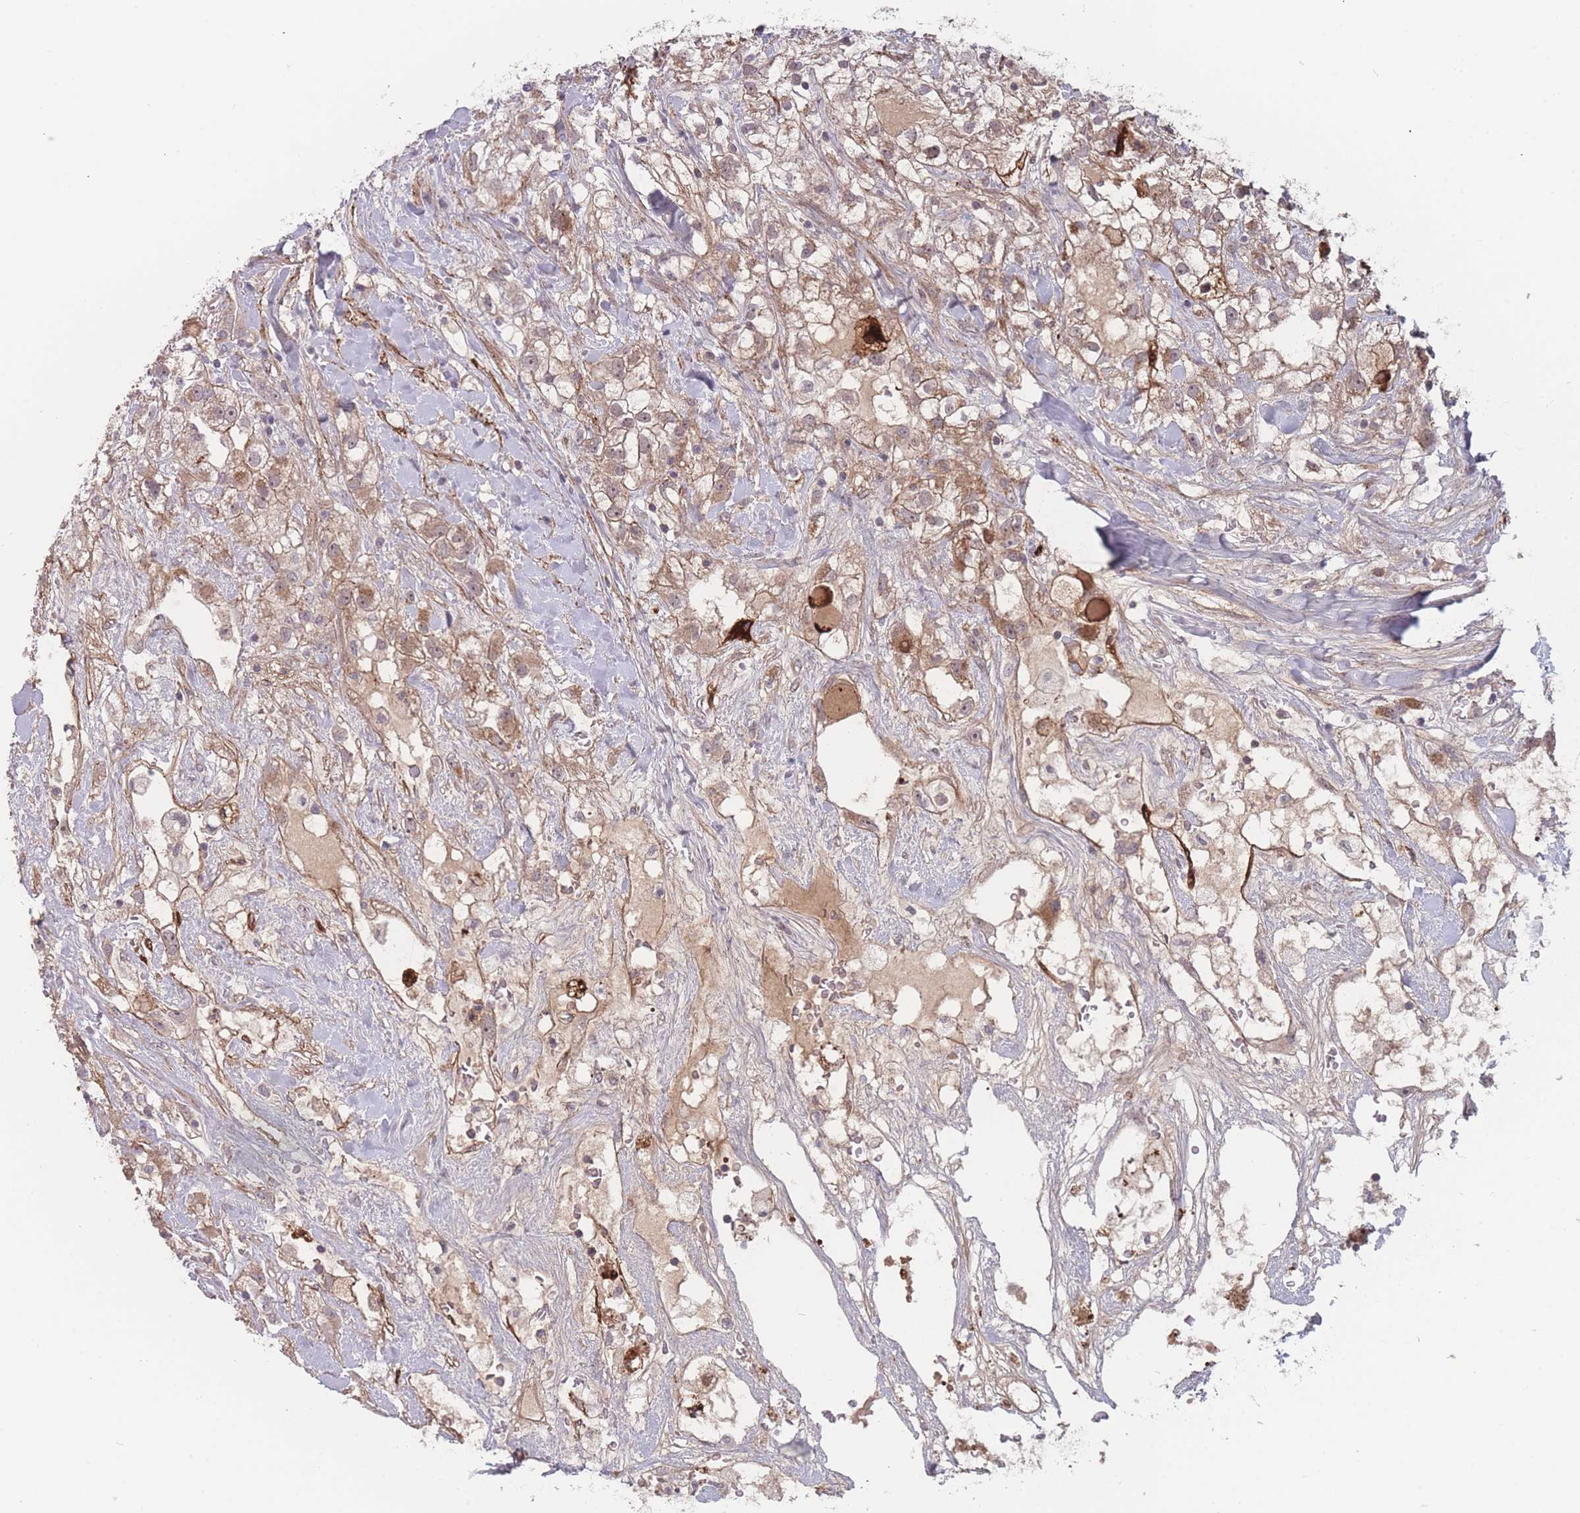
{"staining": {"intensity": "weak", "quantity": ">75%", "location": "cytoplasmic/membranous"}, "tissue": "renal cancer", "cell_type": "Tumor cells", "image_type": "cancer", "snomed": [{"axis": "morphology", "description": "Adenocarcinoma, NOS"}, {"axis": "topography", "description": "Kidney"}], "caption": "Renal cancer tissue shows weak cytoplasmic/membranous staining in approximately >75% of tumor cells, visualized by immunohistochemistry. Nuclei are stained in blue.", "gene": "TMEM232", "patient": {"sex": "male", "age": 59}}